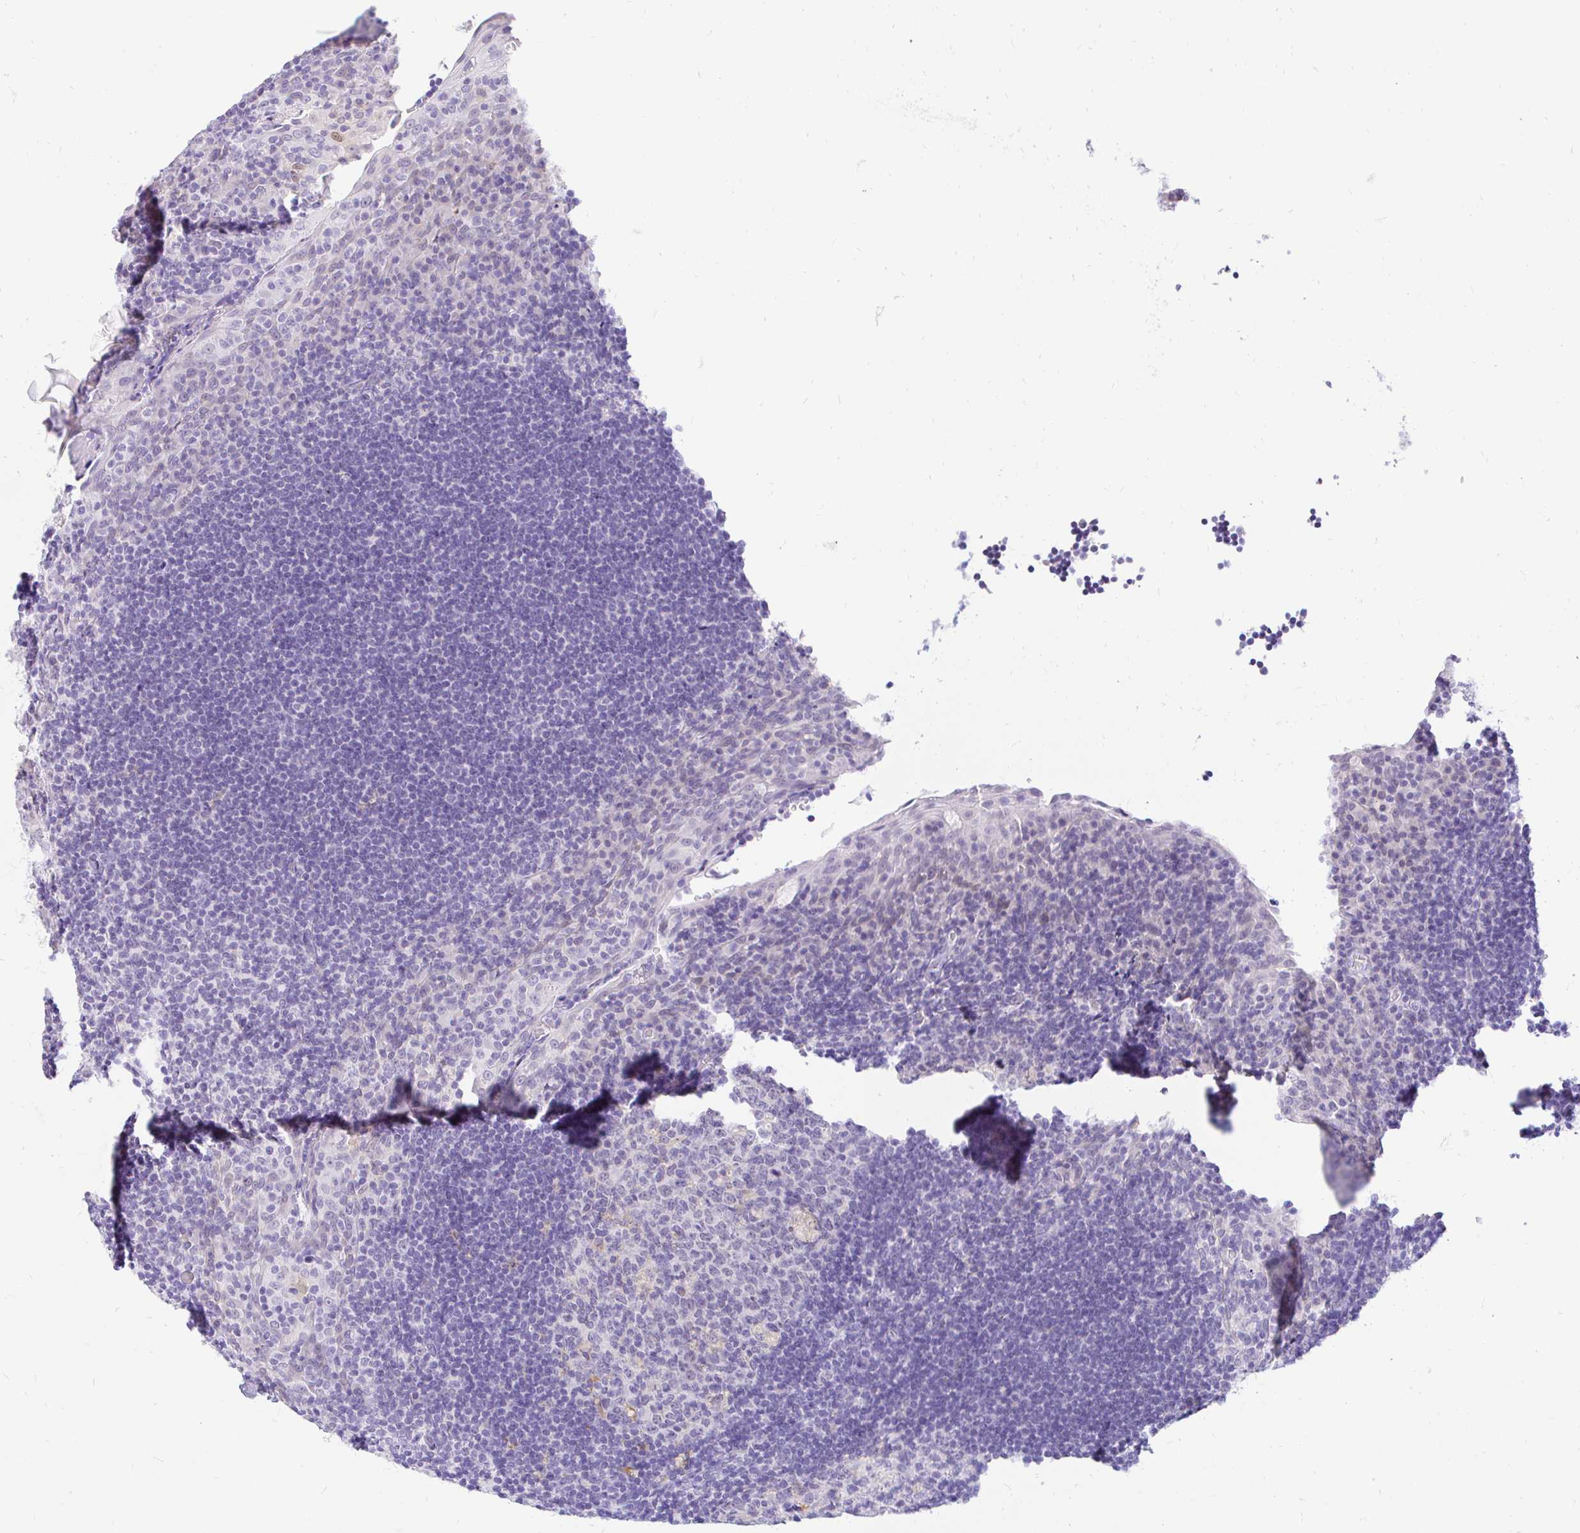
{"staining": {"intensity": "negative", "quantity": "none", "location": "none"}, "tissue": "tonsil", "cell_type": "Germinal center cells", "image_type": "normal", "snomed": [{"axis": "morphology", "description": "Normal tissue, NOS"}, {"axis": "topography", "description": "Tonsil"}], "caption": "There is no significant staining in germinal center cells of tonsil. The staining was performed using DAB (3,3'-diaminobenzidine) to visualize the protein expression in brown, while the nuclei were stained in blue with hematoxylin (Magnification: 20x).", "gene": "FATE1", "patient": {"sex": "male", "age": 17}}